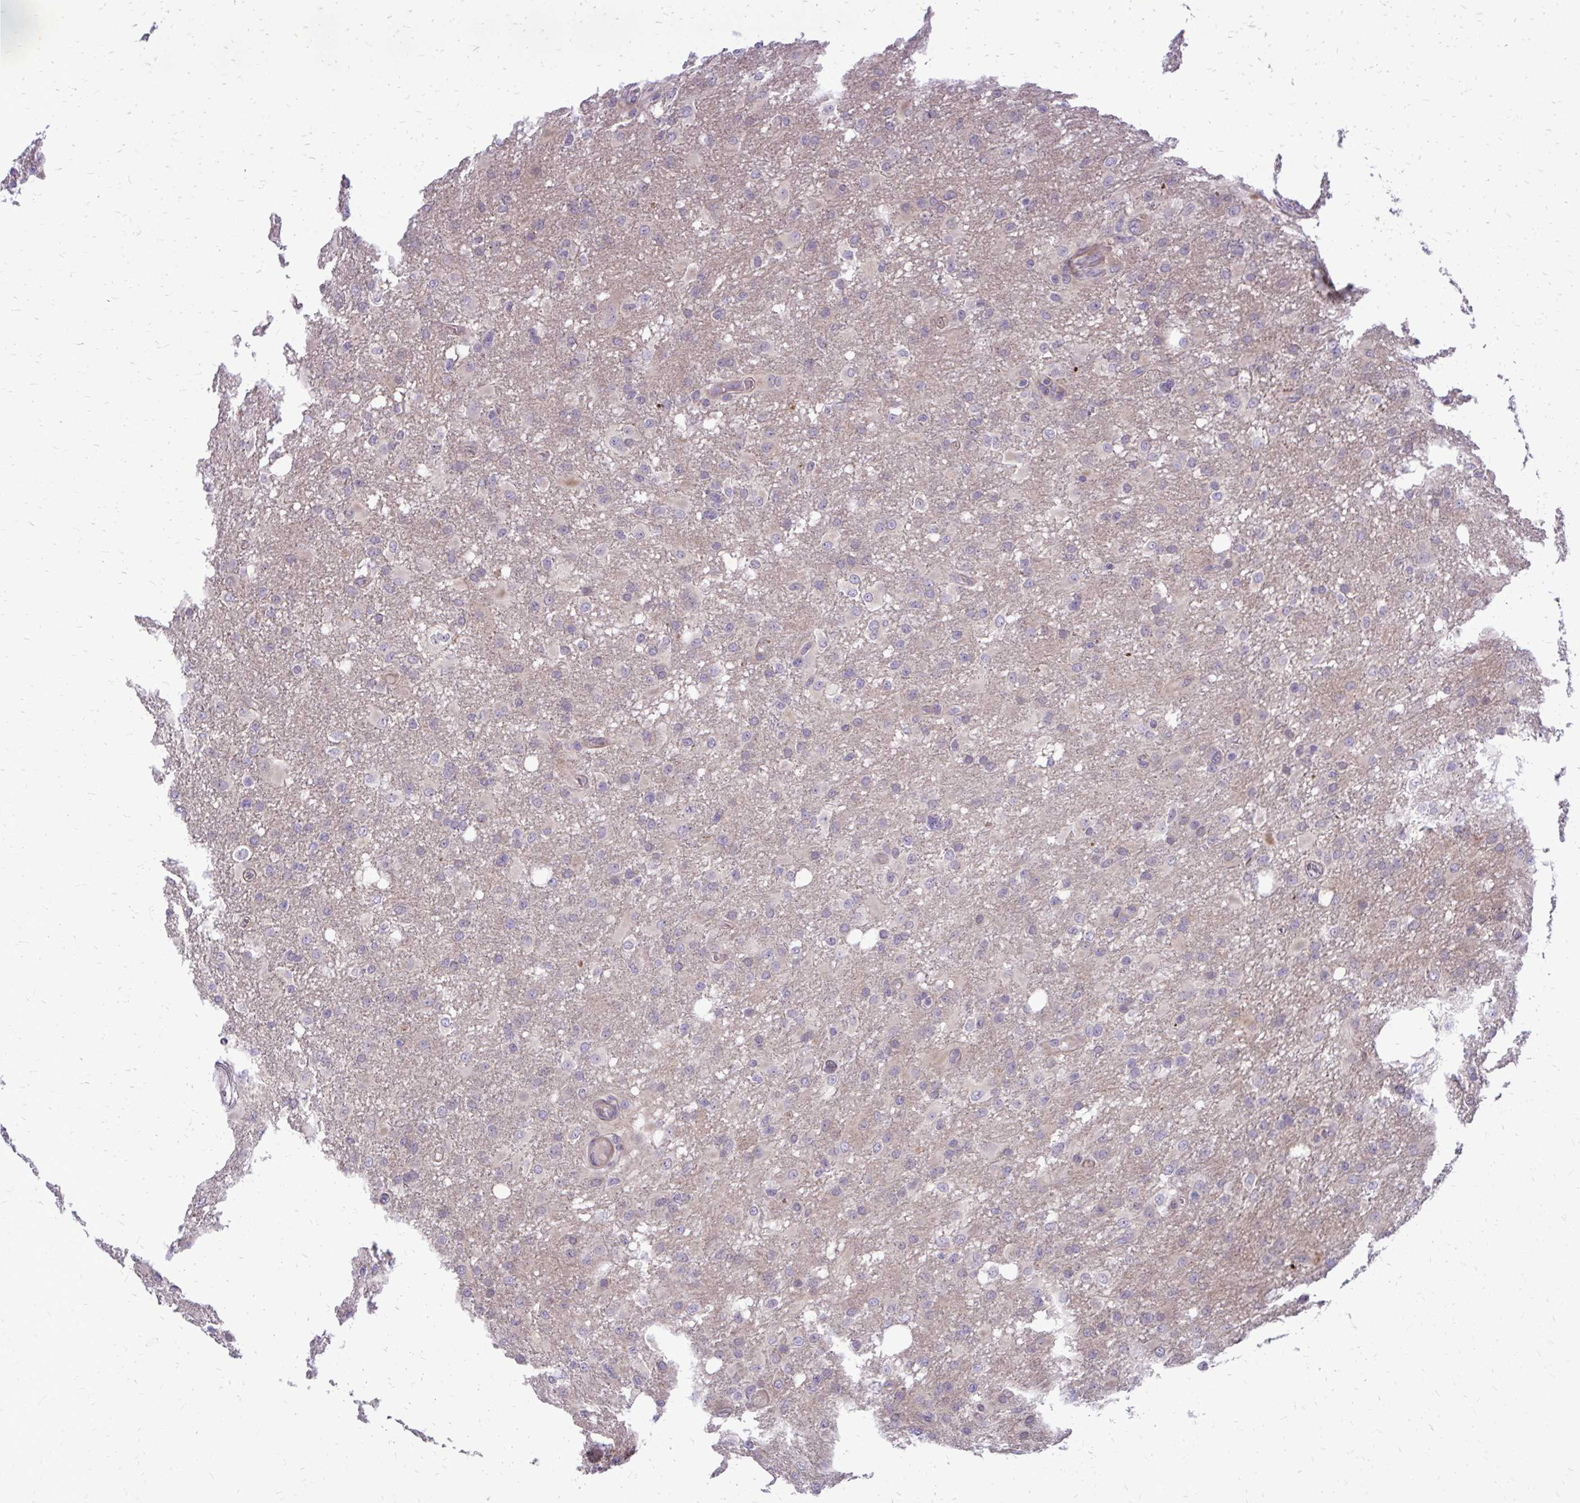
{"staining": {"intensity": "negative", "quantity": "none", "location": "none"}, "tissue": "glioma", "cell_type": "Tumor cells", "image_type": "cancer", "snomed": [{"axis": "morphology", "description": "Glioma, malignant, High grade"}, {"axis": "topography", "description": "Brain"}], "caption": "Immunohistochemical staining of high-grade glioma (malignant) reveals no significant staining in tumor cells.", "gene": "PPDPFL", "patient": {"sex": "male", "age": 53}}